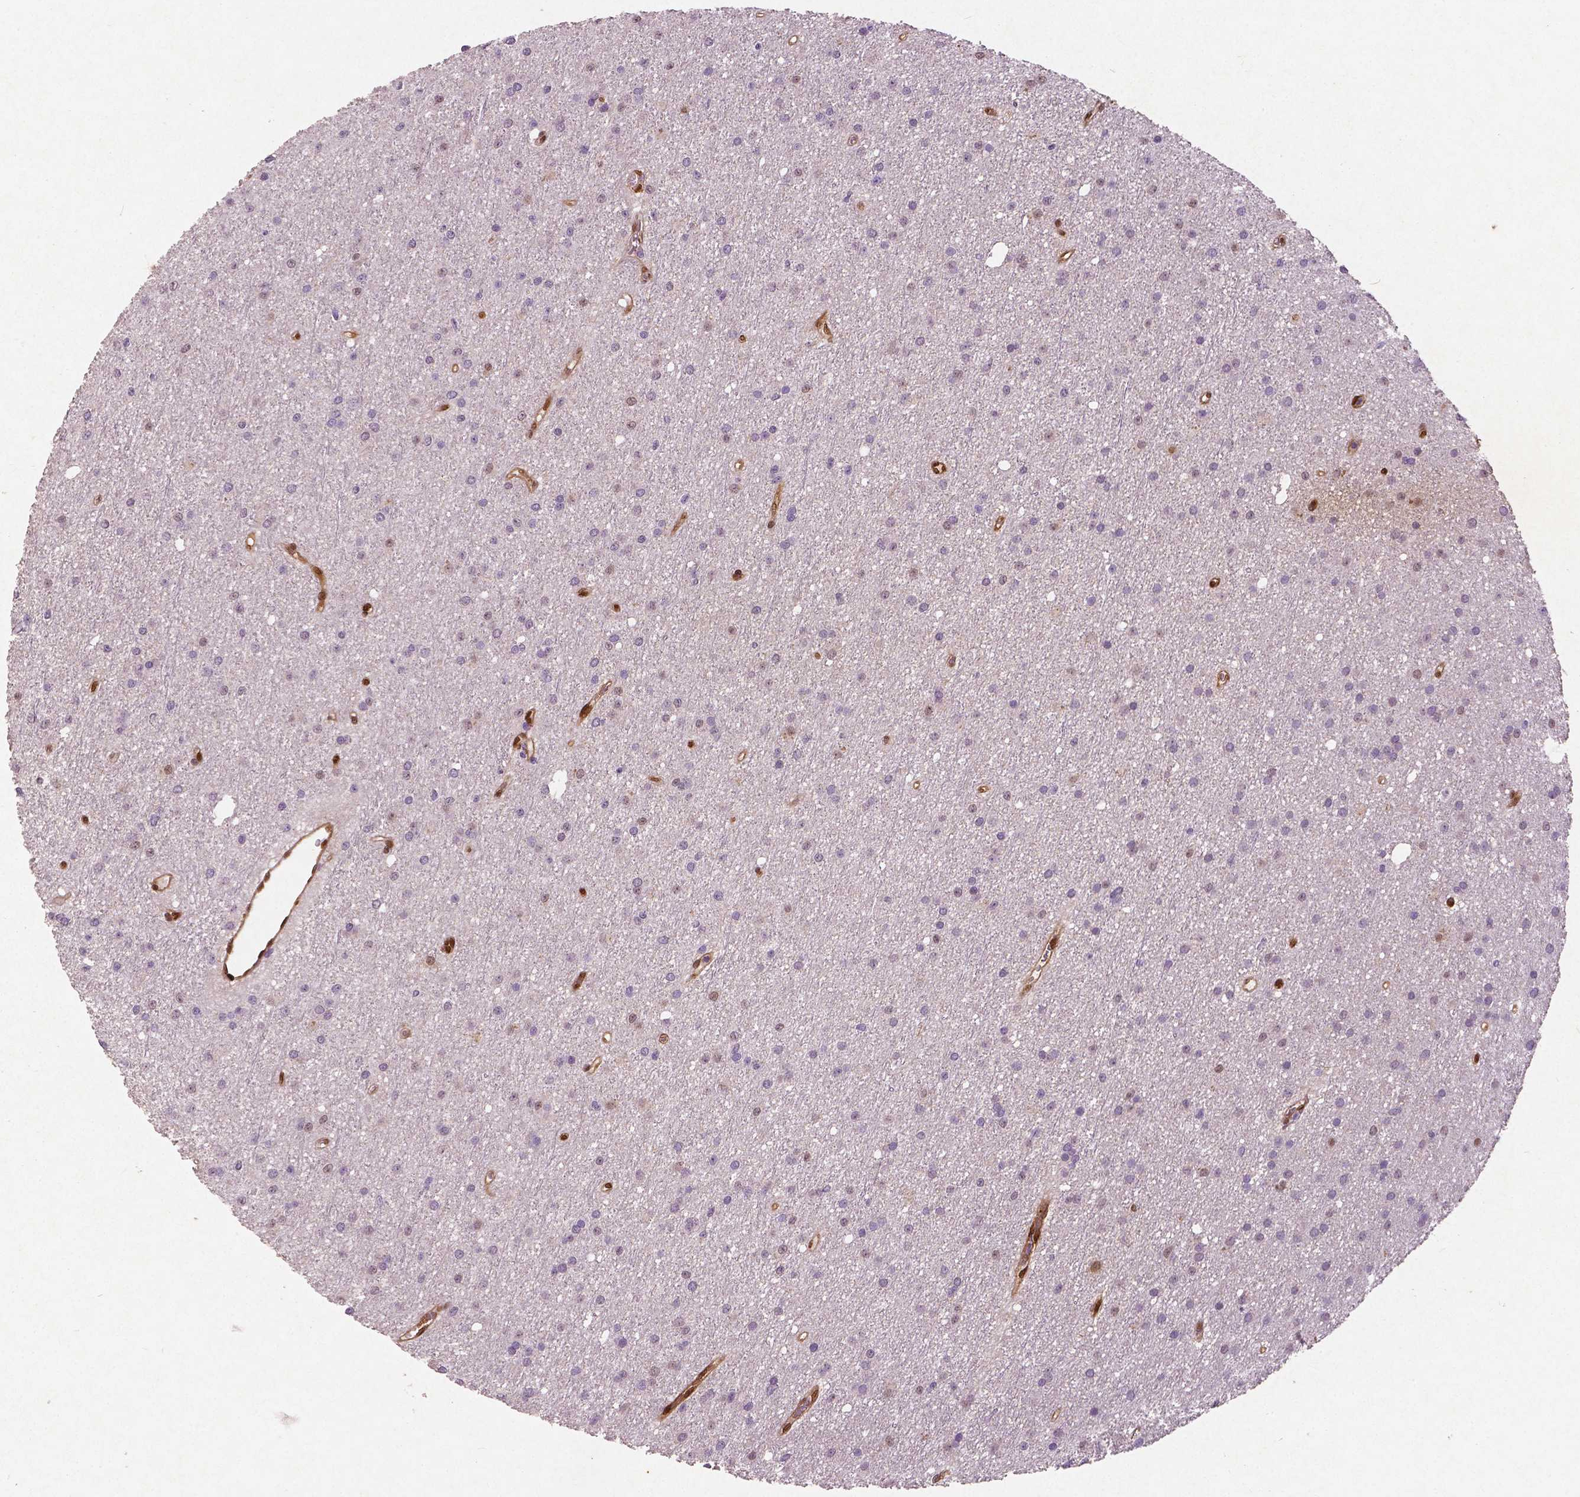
{"staining": {"intensity": "moderate", "quantity": "<25%", "location": "cytoplasmic/membranous,nuclear"}, "tissue": "glioma", "cell_type": "Tumor cells", "image_type": "cancer", "snomed": [{"axis": "morphology", "description": "Glioma, malignant, Low grade"}, {"axis": "topography", "description": "Brain"}], "caption": "A high-resolution micrograph shows immunohistochemistry (IHC) staining of malignant glioma (low-grade), which exhibits moderate cytoplasmic/membranous and nuclear staining in approximately <25% of tumor cells.", "gene": "WWTR1", "patient": {"sex": "male", "age": 27}}